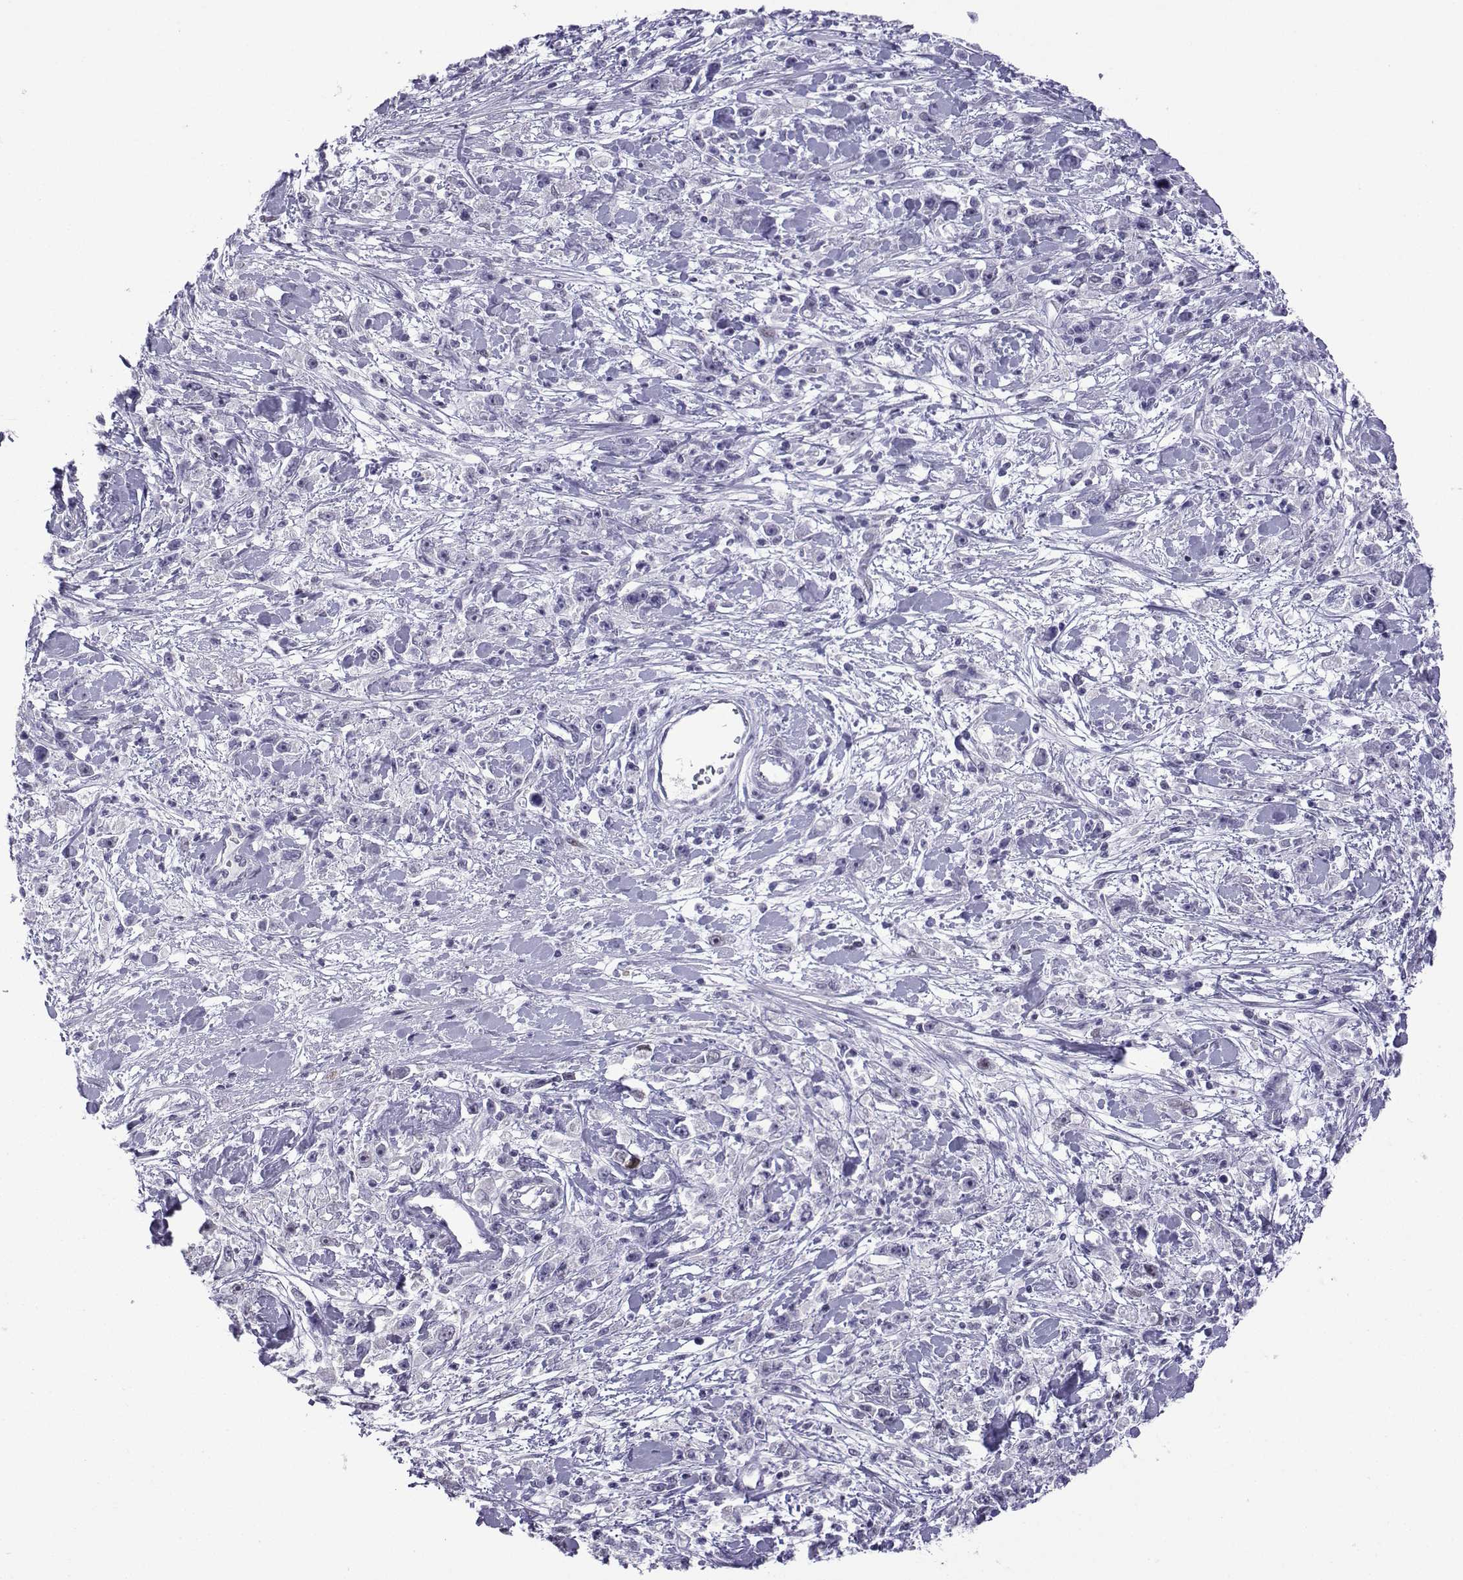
{"staining": {"intensity": "negative", "quantity": "none", "location": "none"}, "tissue": "stomach cancer", "cell_type": "Tumor cells", "image_type": "cancer", "snomed": [{"axis": "morphology", "description": "Adenocarcinoma, NOS"}, {"axis": "topography", "description": "Stomach"}], "caption": "Immunohistochemistry histopathology image of human stomach cancer stained for a protein (brown), which displays no staining in tumor cells.", "gene": "CFAP70", "patient": {"sex": "female", "age": 59}}